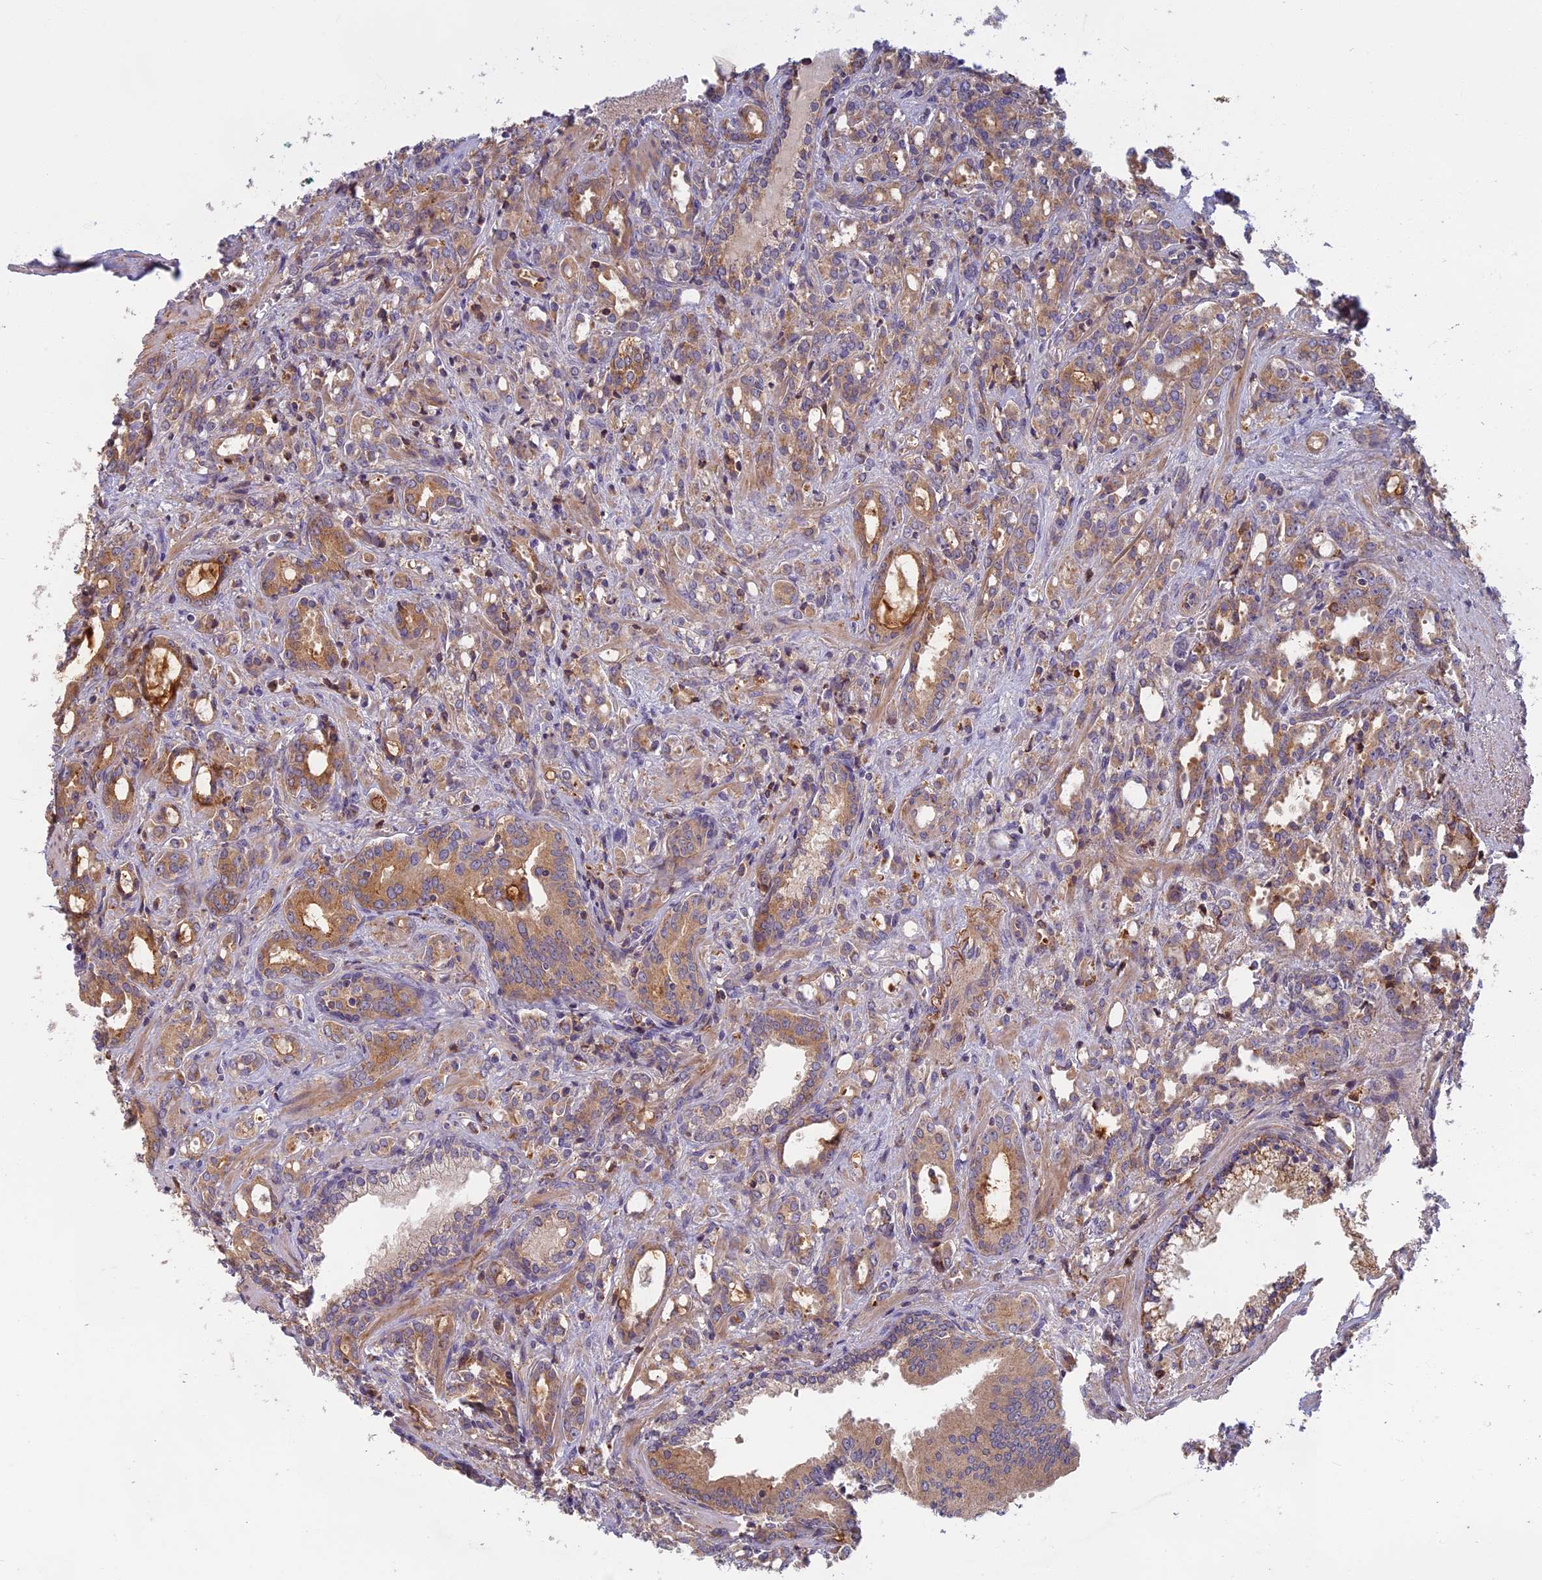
{"staining": {"intensity": "moderate", "quantity": ">75%", "location": "cytoplasmic/membranous"}, "tissue": "prostate cancer", "cell_type": "Tumor cells", "image_type": "cancer", "snomed": [{"axis": "morphology", "description": "Adenocarcinoma, High grade"}, {"axis": "topography", "description": "Prostate"}], "caption": "Tumor cells reveal medium levels of moderate cytoplasmic/membranous staining in approximately >75% of cells in human prostate cancer.", "gene": "EDAR", "patient": {"sex": "male", "age": 72}}